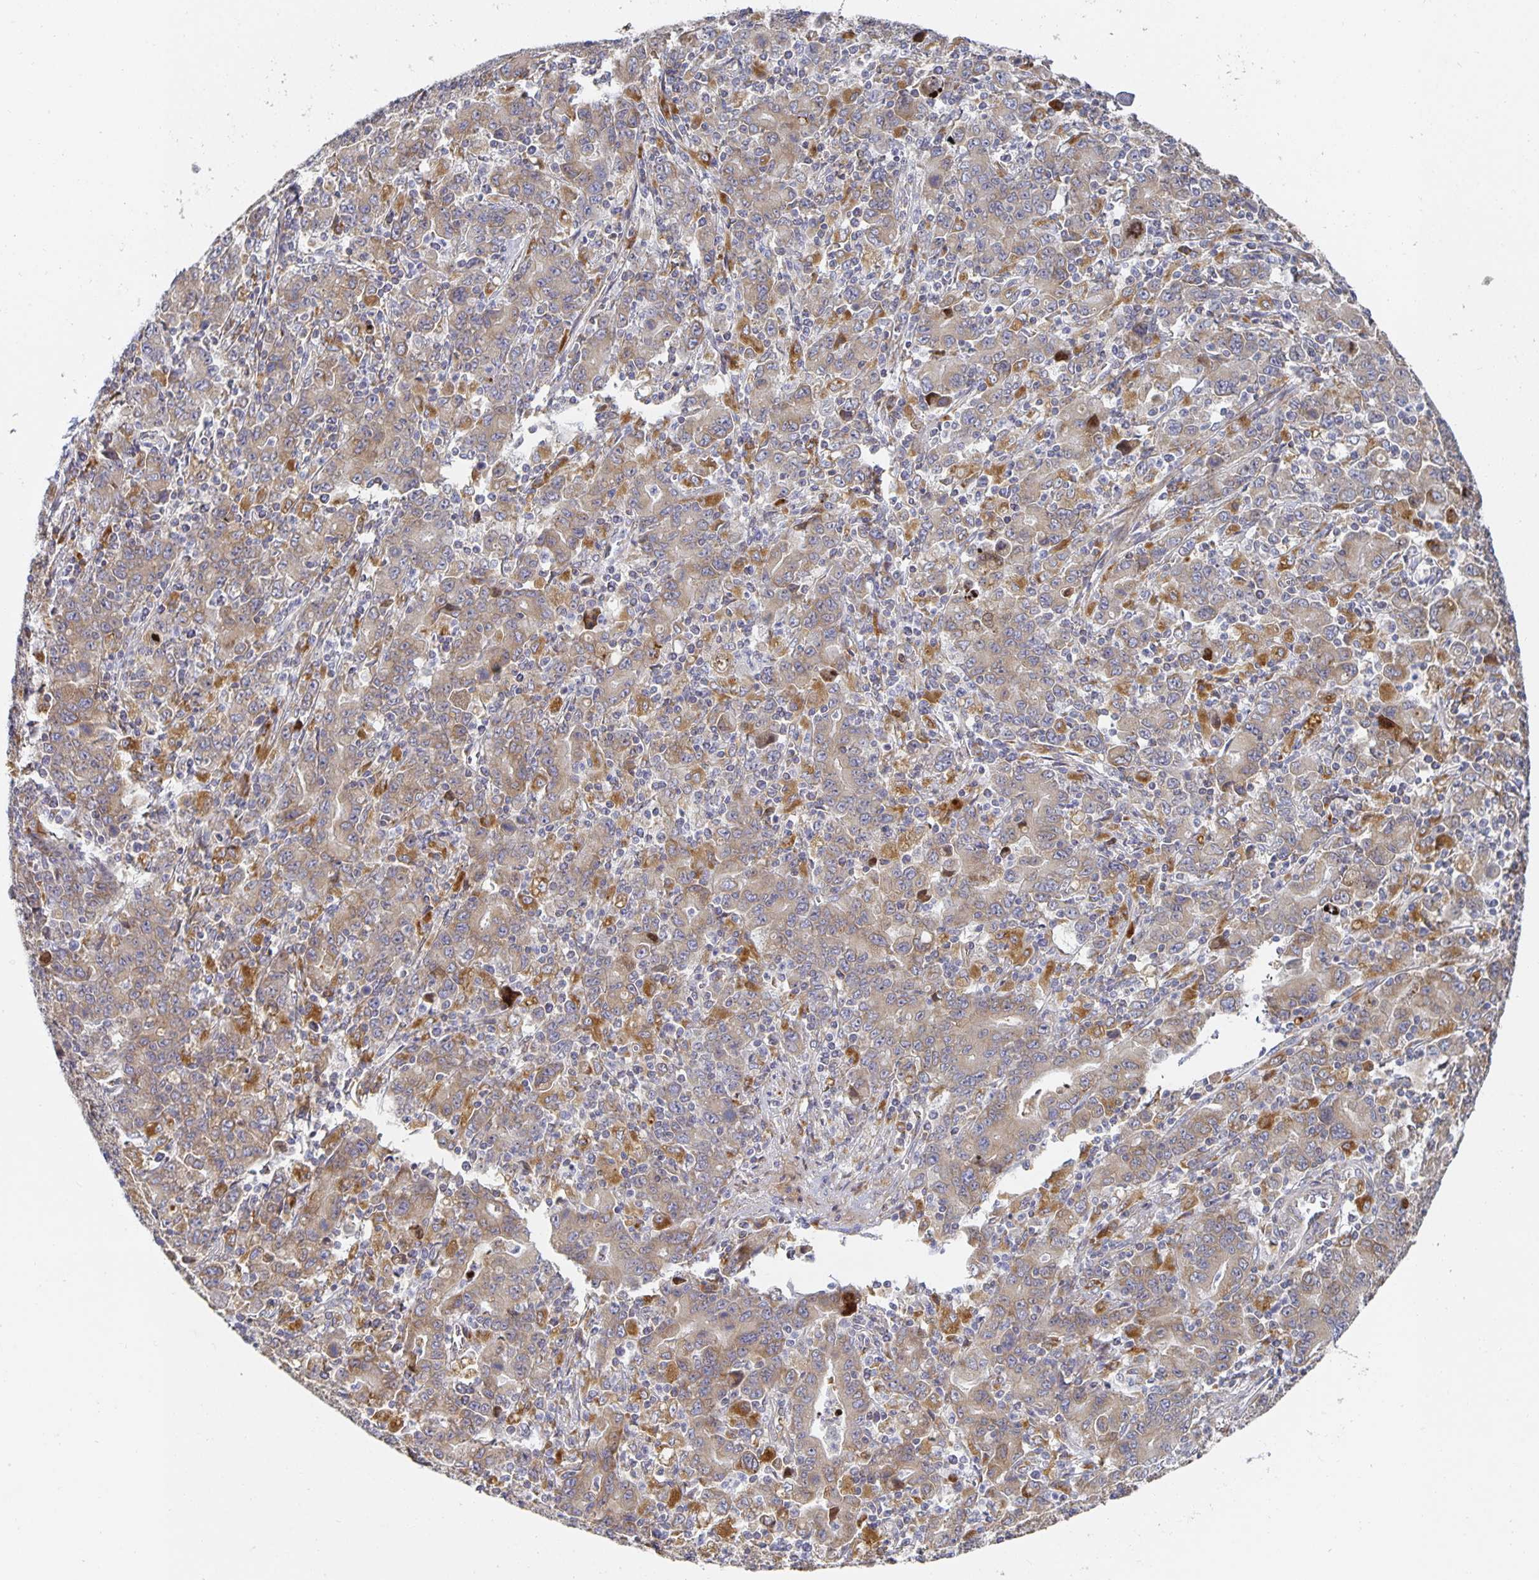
{"staining": {"intensity": "weak", "quantity": "25%-75%", "location": "cytoplasmic/membranous"}, "tissue": "stomach cancer", "cell_type": "Tumor cells", "image_type": "cancer", "snomed": [{"axis": "morphology", "description": "Adenocarcinoma, NOS"}, {"axis": "topography", "description": "Stomach, upper"}], "caption": "Stomach adenocarcinoma stained with a brown dye exhibits weak cytoplasmic/membranous positive staining in about 25%-75% of tumor cells.", "gene": "NOMO1", "patient": {"sex": "male", "age": 69}}